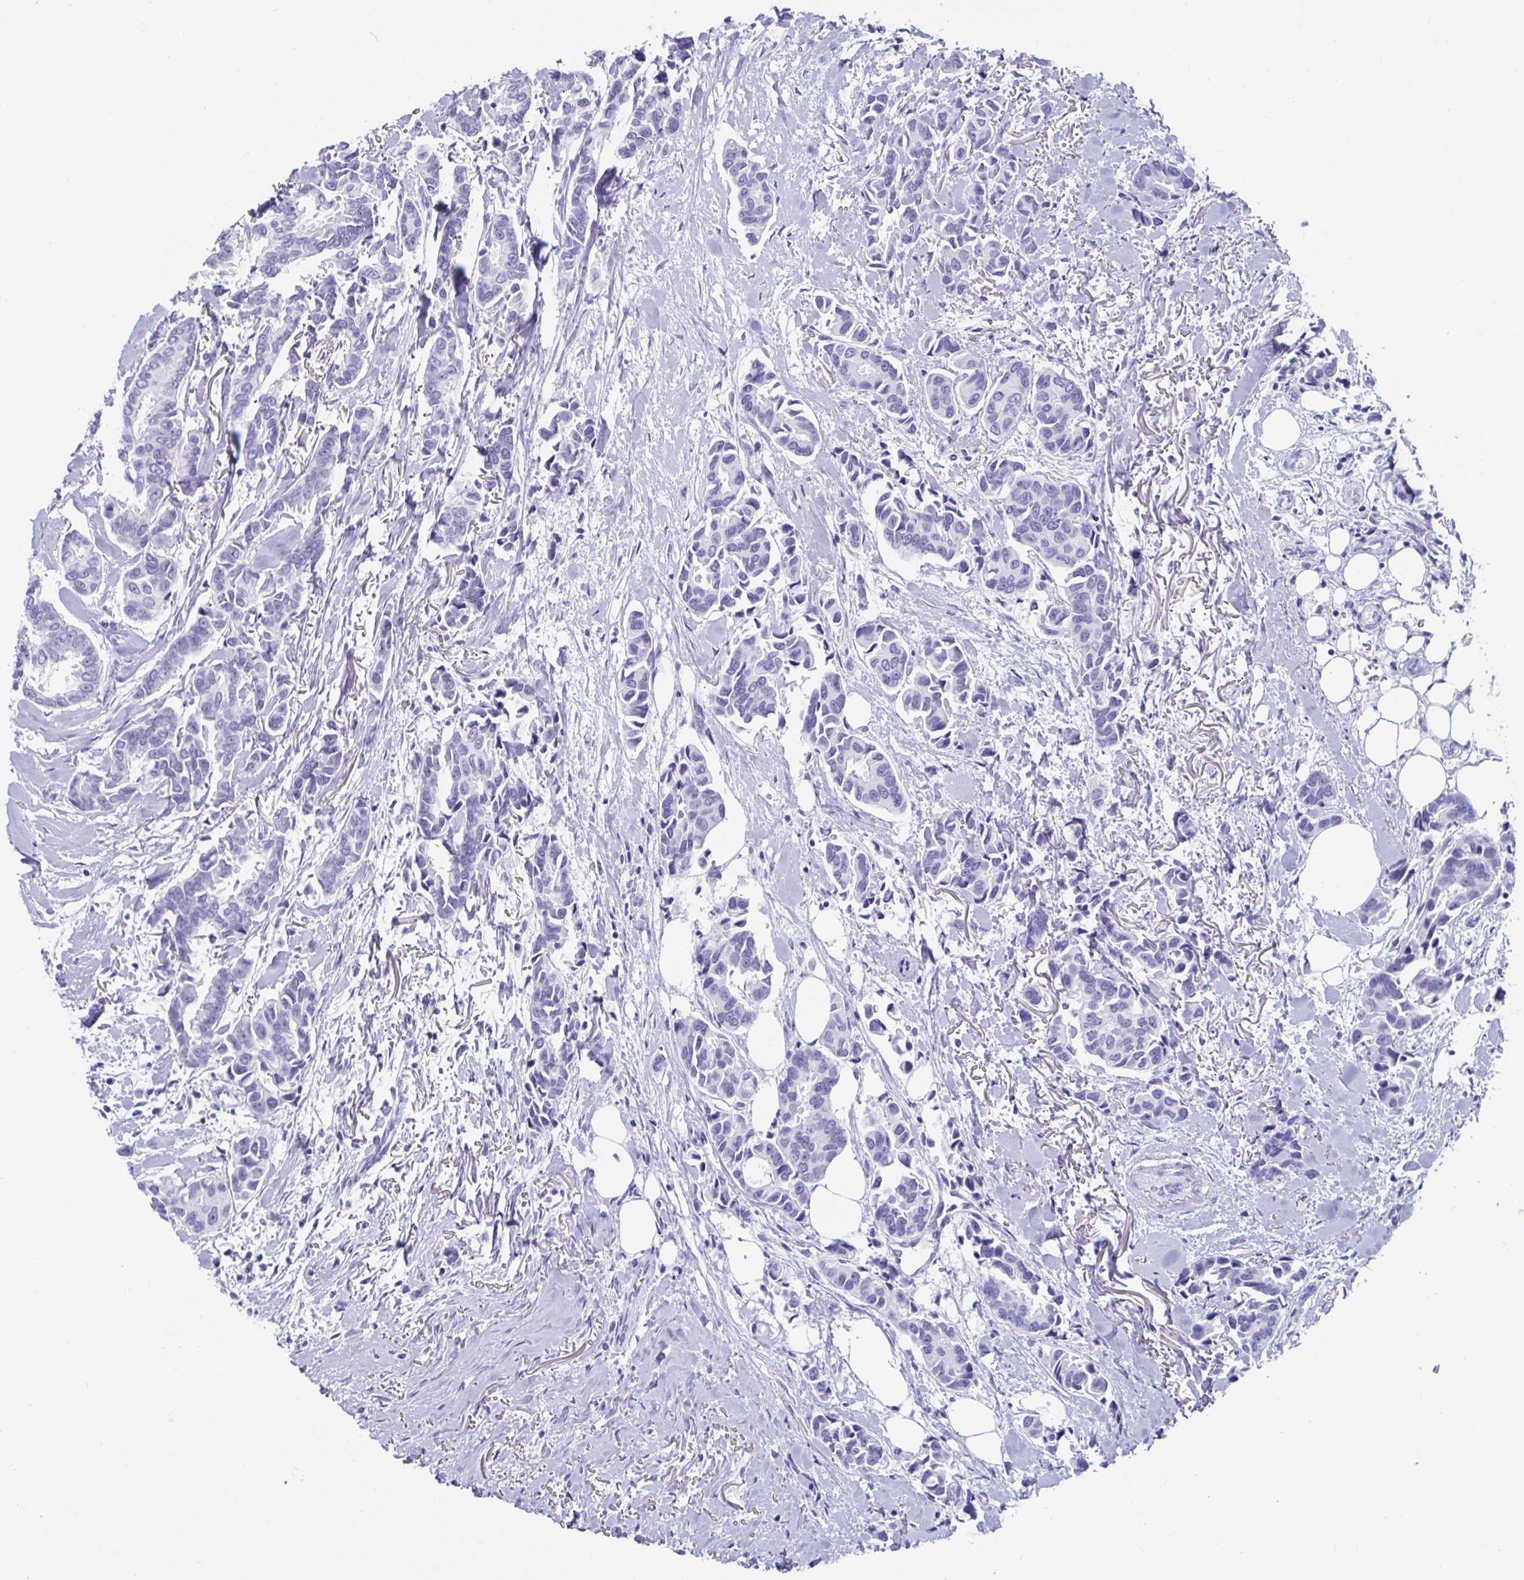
{"staining": {"intensity": "negative", "quantity": "none", "location": "none"}, "tissue": "breast cancer", "cell_type": "Tumor cells", "image_type": "cancer", "snomed": [{"axis": "morphology", "description": "Duct carcinoma"}, {"axis": "topography", "description": "Breast"}], "caption": "Protein analysis of infiltrating ductal carcinoma (breast) shows no significant positivity in tumor cells.", "gene": "GKN2", "patient": {"sex": "female", "age": 73}}